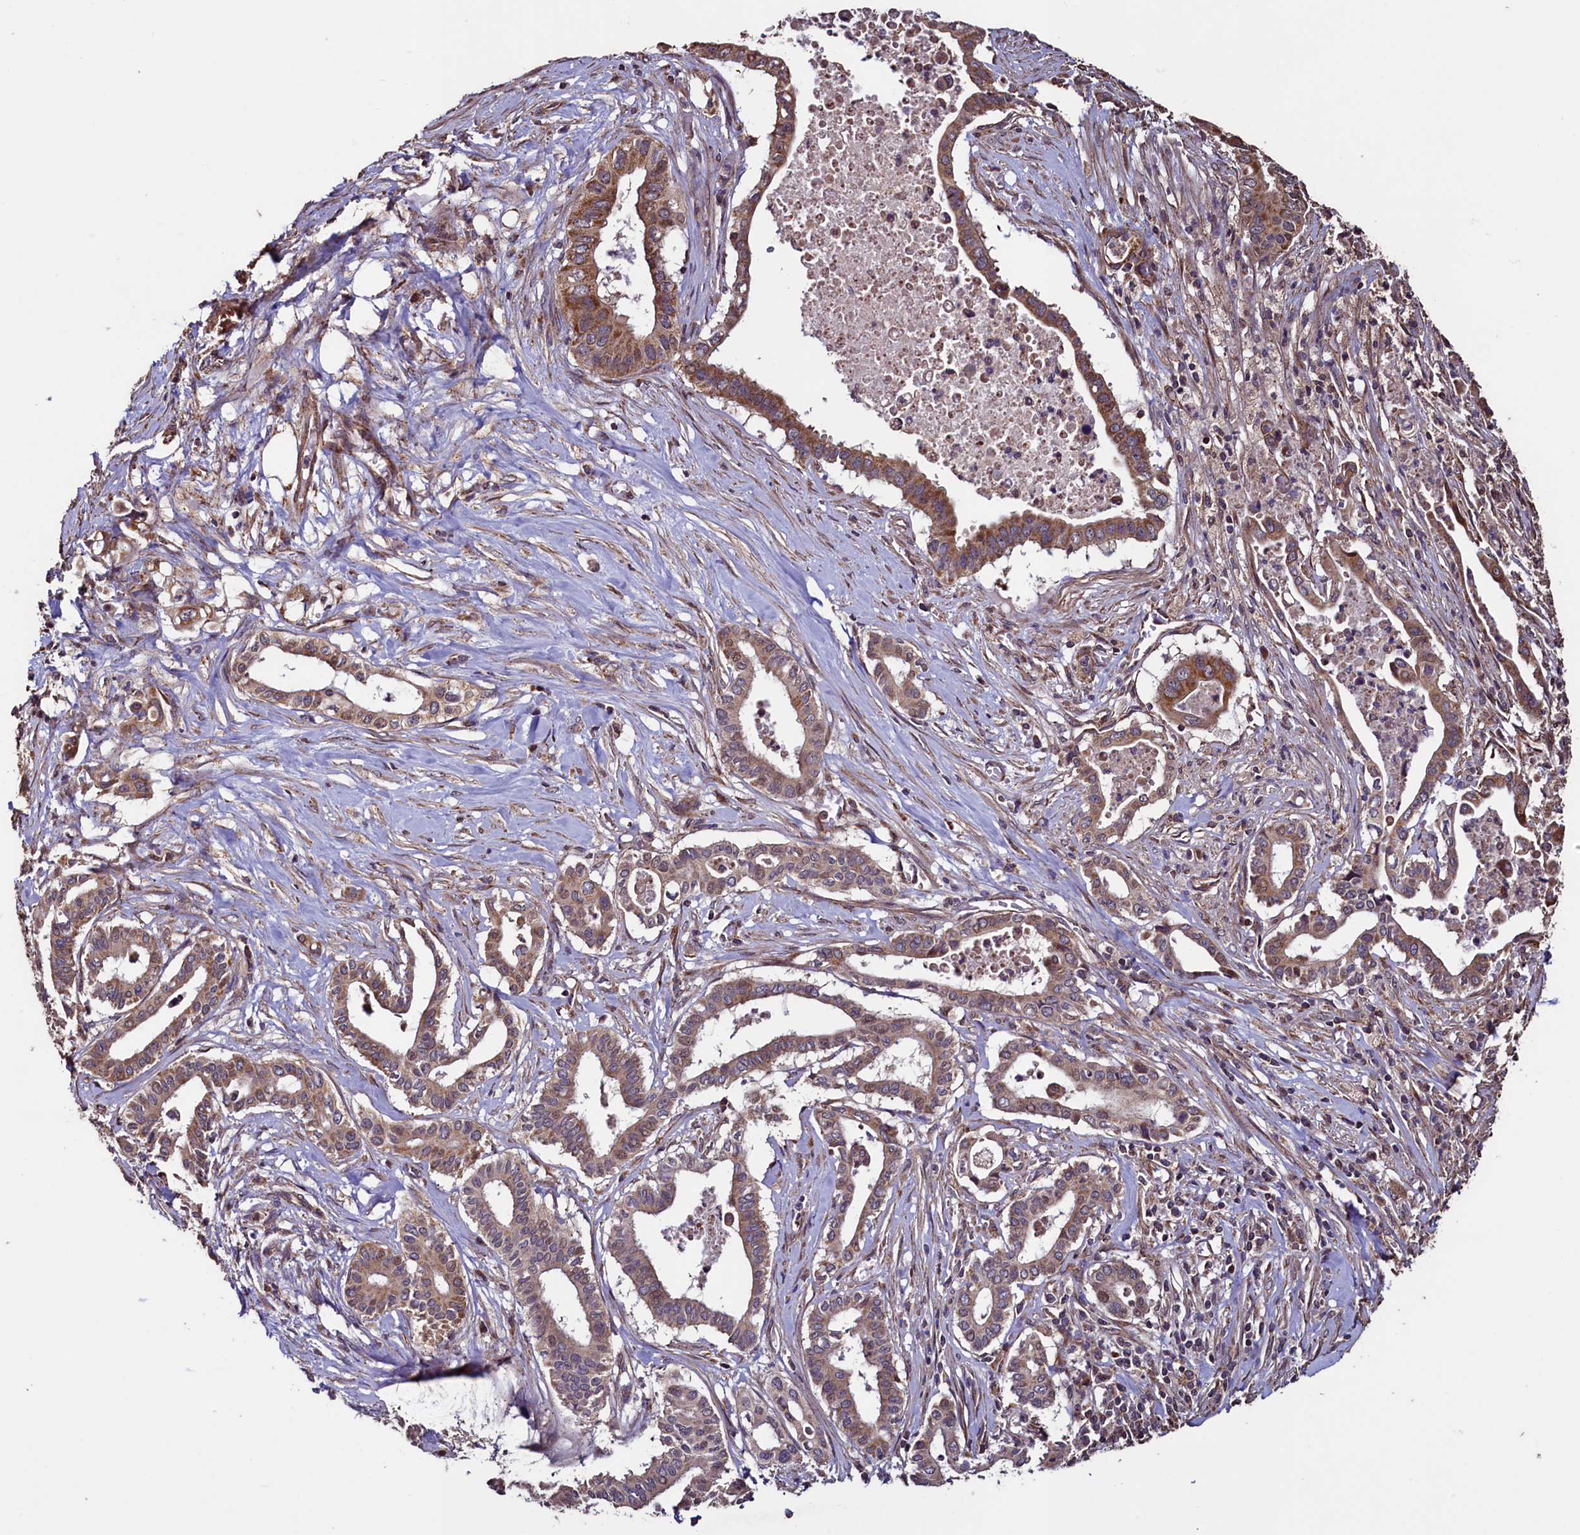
{"staining": {"intensity": "moderate", "quantity": ">75%", "location": "cytoplasmic/membranous"}, "tissue": "pancreatic cancer", "cell_type": "Tumor cells", "image_type": "cancer", "snomed": [{"axis": "morphology", "description": "Adenocarcinoma, NOS"}, {"axis": "topography", "description": "Pancreas"}], "caption": "DAB (3,3'-diaminobenzidine) immunohistochemical staining of pancreatic adenocarcinoma displays moderate cytoplasmic/membranous protein expression in approximately >75% of tumor cells.", "gene": "RBFA", "patient": {"sex": "female", "age": 77}}